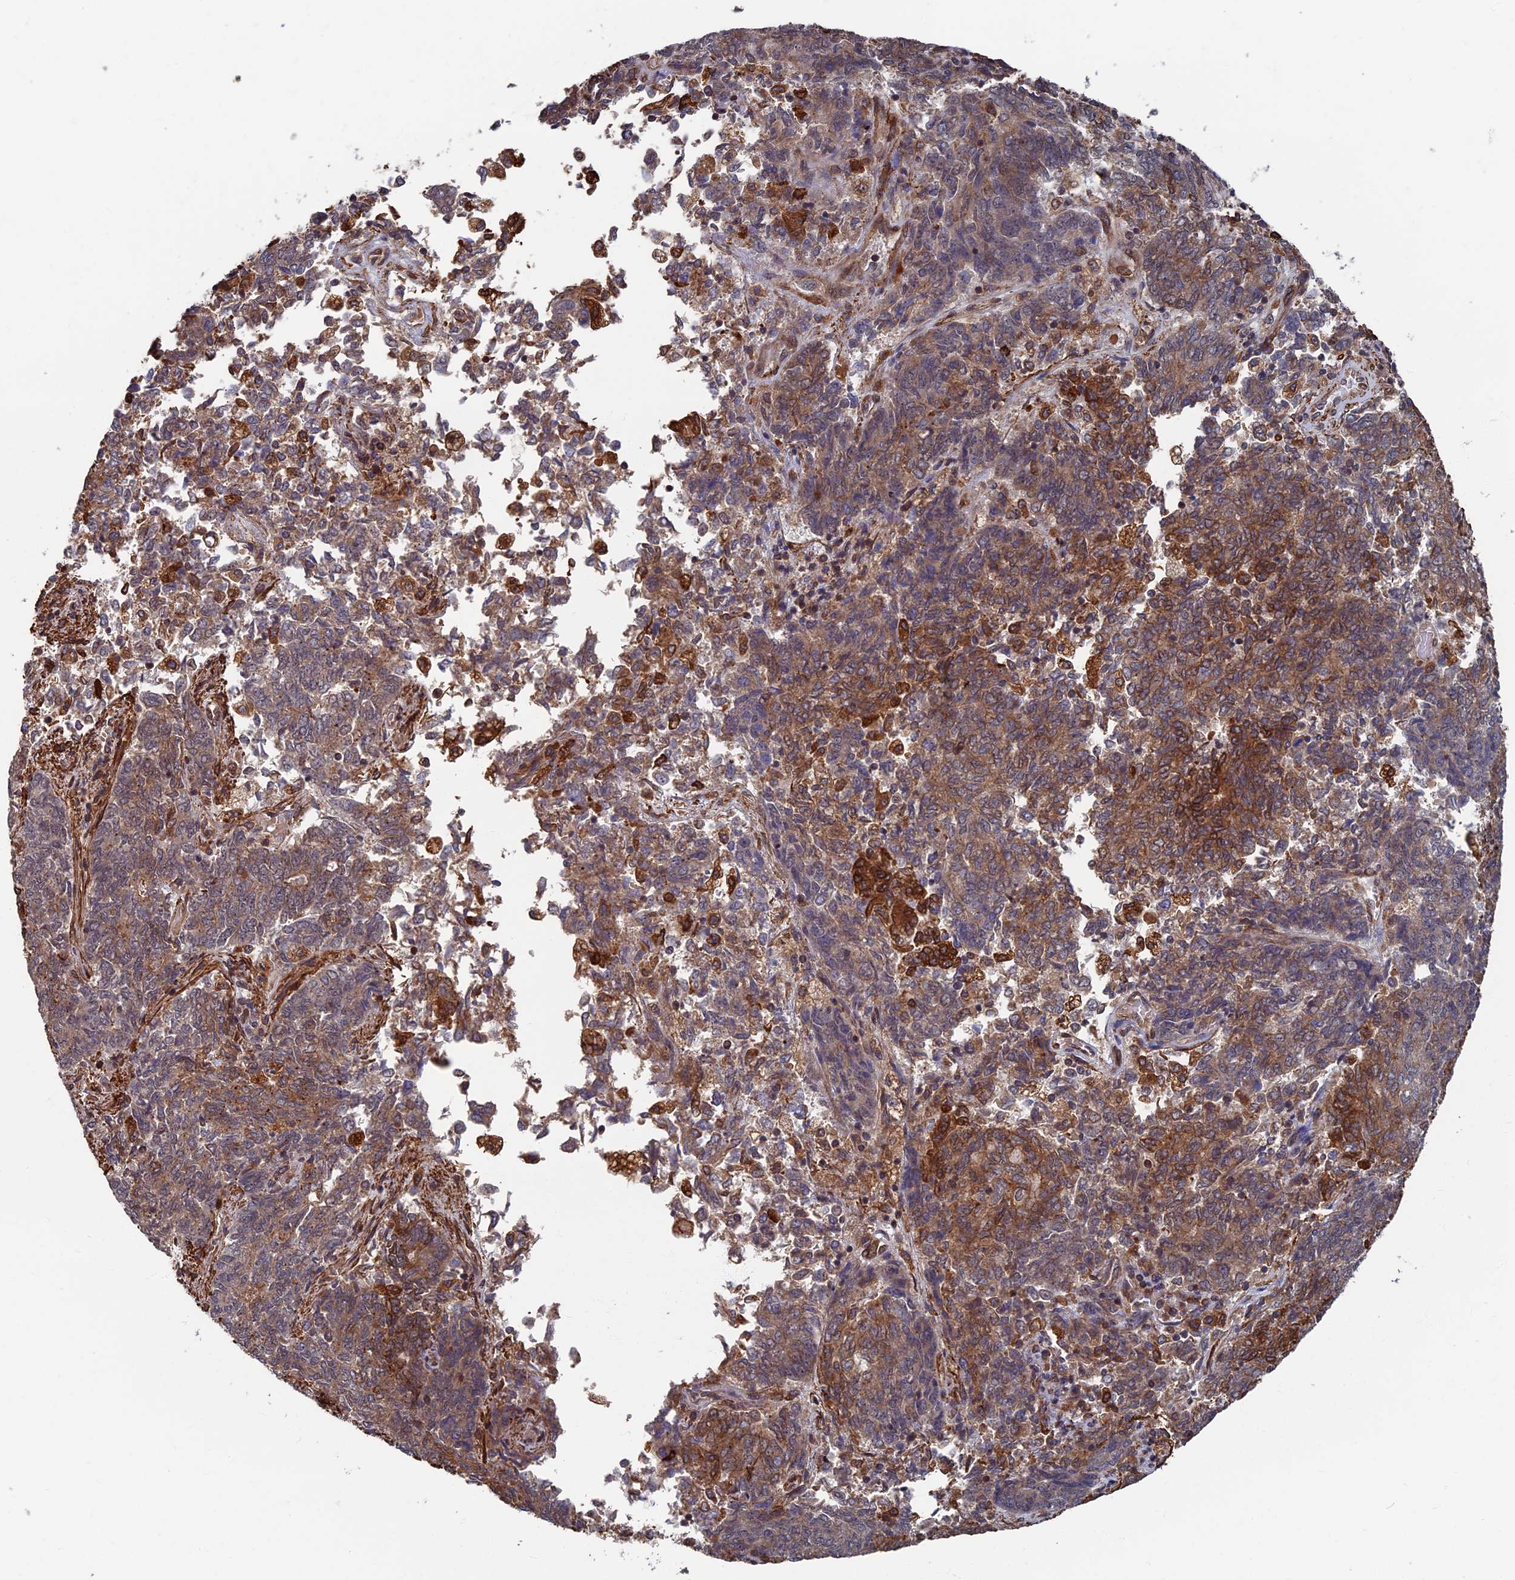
{"staining": {"intensity": "moderate", "quantity": ">75%", "location": "cytoplasmic/membranous"}, "tissue": "endometrial cancer", "cell_type": "Tumor cells", "image_type": "cancer", "snomed": [{"axis": "morphology", "description": "Adenocarcinoma, NOS"}, {"axis": "topography", "description": "Endometrium"}], "caption": "Protein expression analysis of human endometrial adenocarcinoma reveals moderate cytoplasmic/membranous positivity in about >75% of tumor cells. (IHC, brightfield microscopy, high magnification).", "gene": "CTDP1", "patient": {"sex": "female", "age": 80}}